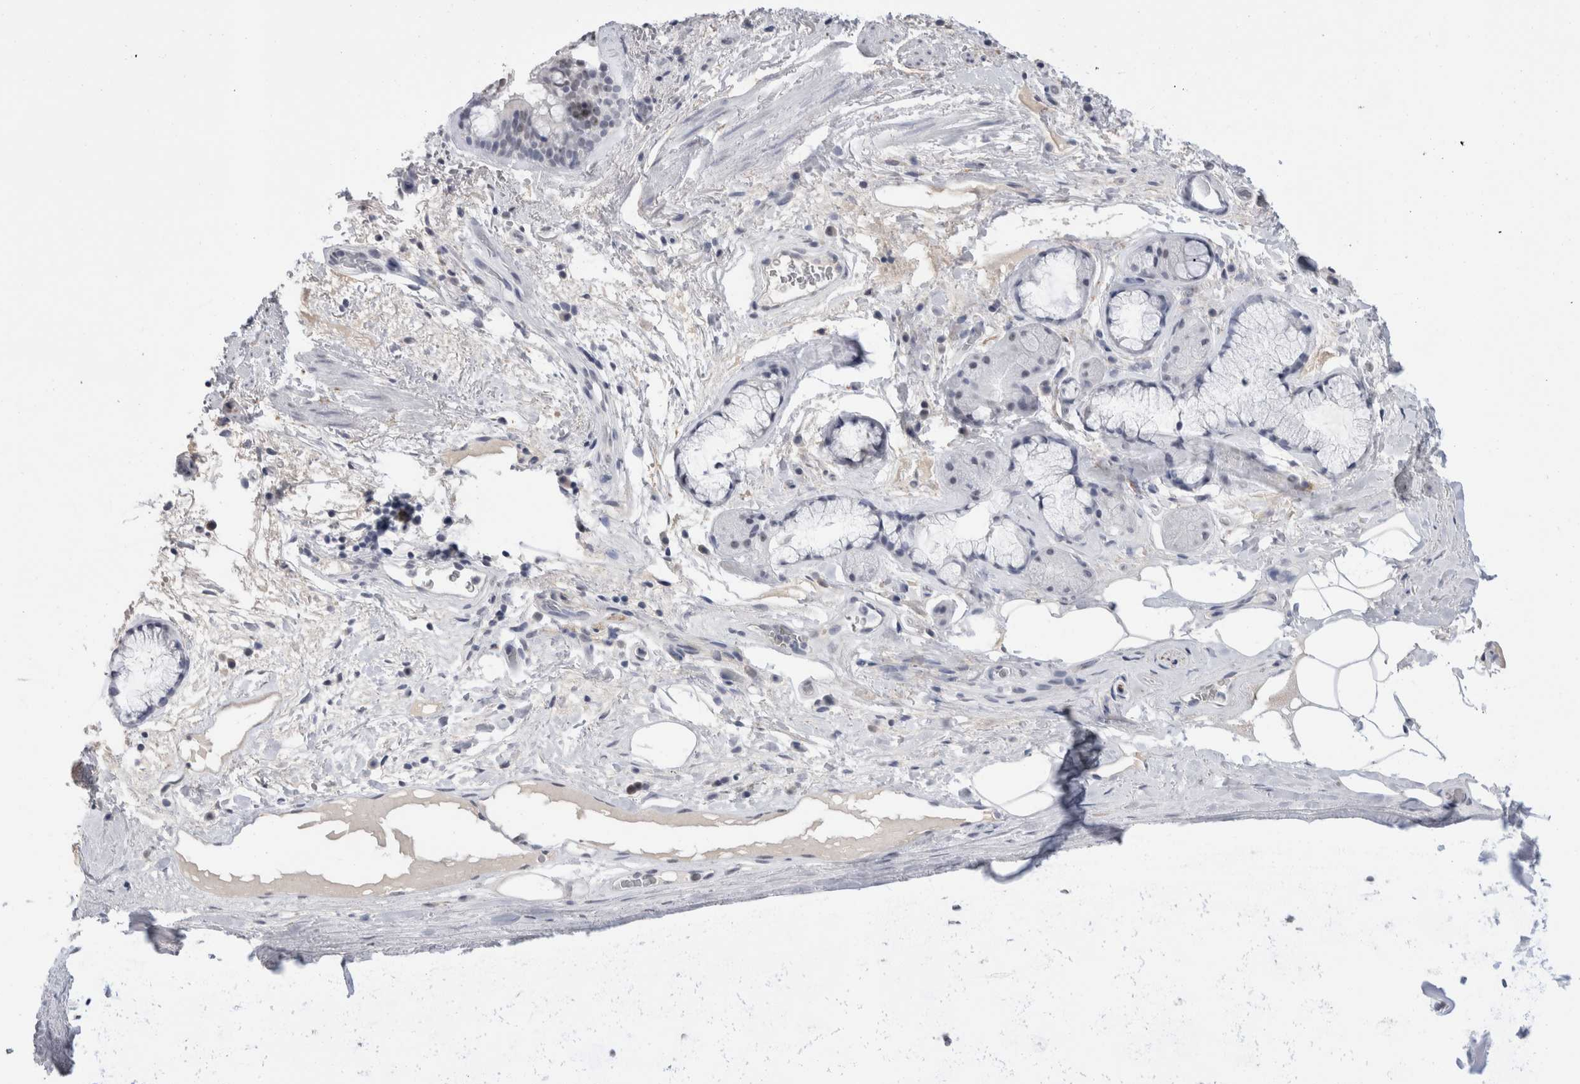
{"staining": {"intensity": "negative", "quantity": "none", "location": "none"}, "tissue": "bronchus", "cell_type": "Respiratory epithelial cells", "image_type": "normal", "snomed": [{"axis": "morphology", "description": "Normal tissue, NOS"}, {"axis": "topography", "description": "Cartilage tissue"}], "caption": "An image of bronchus stained for a protein reveals no brown staining in respiratory epithelial cells.", "gene": "CADM3", "patient": {"sex": "female", "age": 63}}